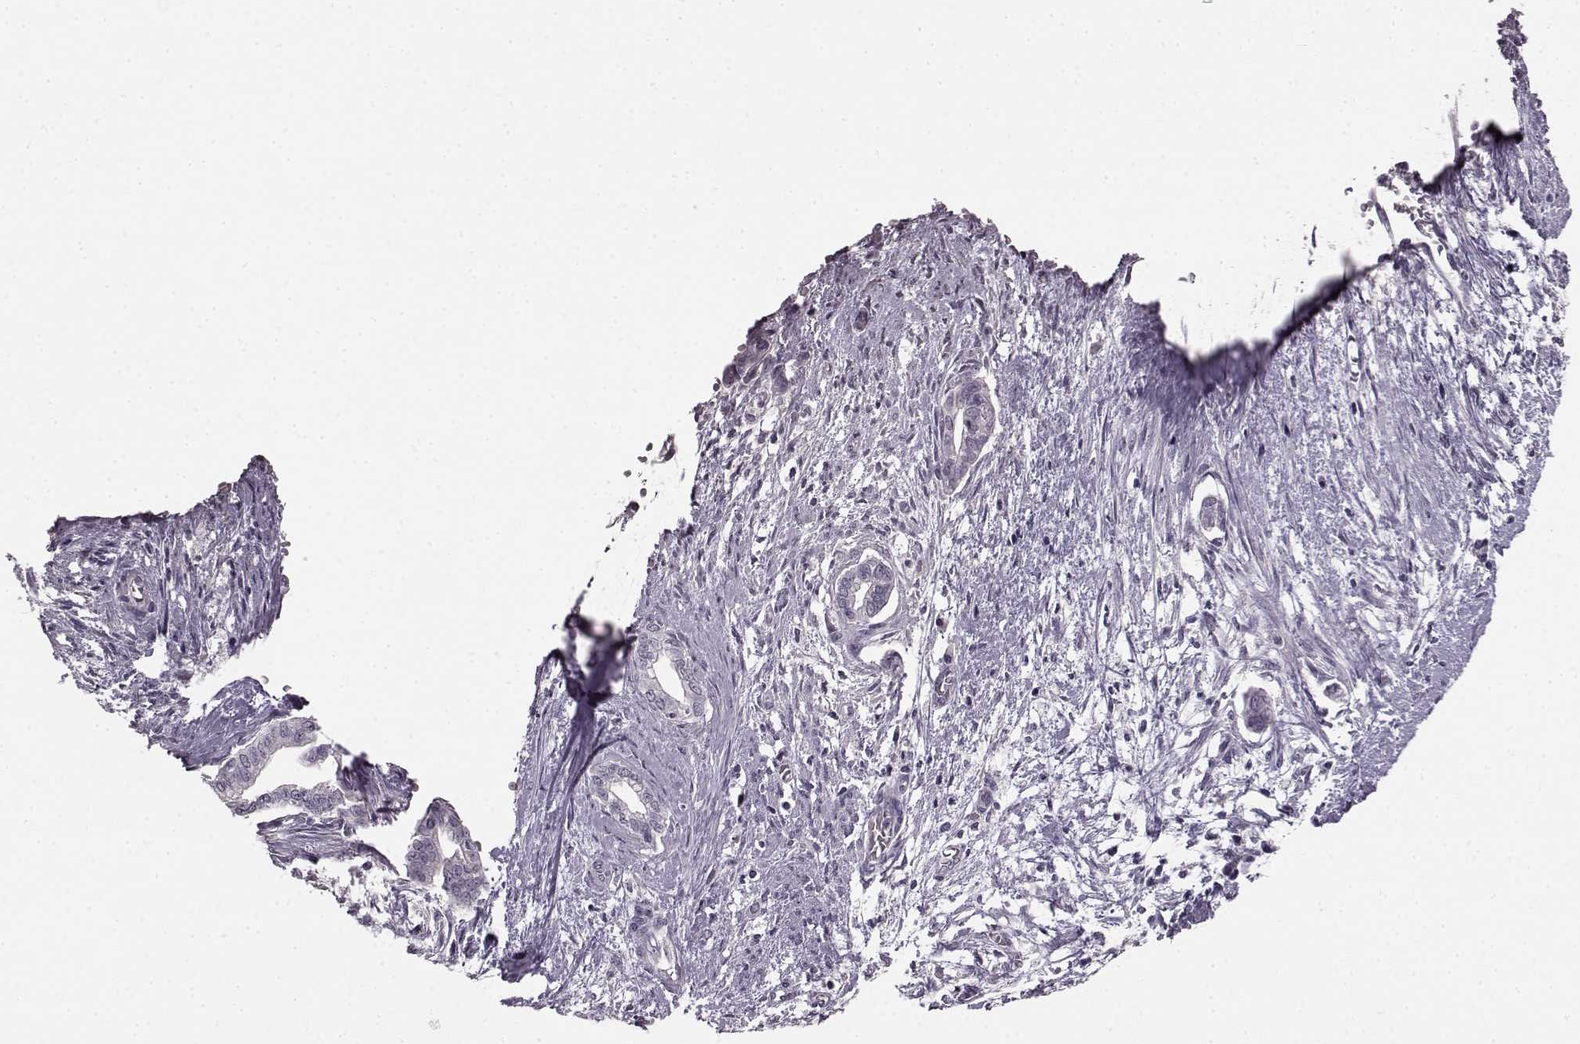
{"staining": {"intensity": "negative", "quantity": "none", "location": "none"}, "tissue": "cervical cancer", "cell_type": "Tumor cells", "image_type": "cancer", "snomed": [{"axis": "morphology", "description": "Adenocarcinoma, NOS"}, {"axis": "topography", "description": "Cervix"}], "caption": "There is no significant staining in tumor cells of cervical cancer (adenocarcinoma).", "gene": "LHB", "patient": {"sex": "female", "age": 62}}